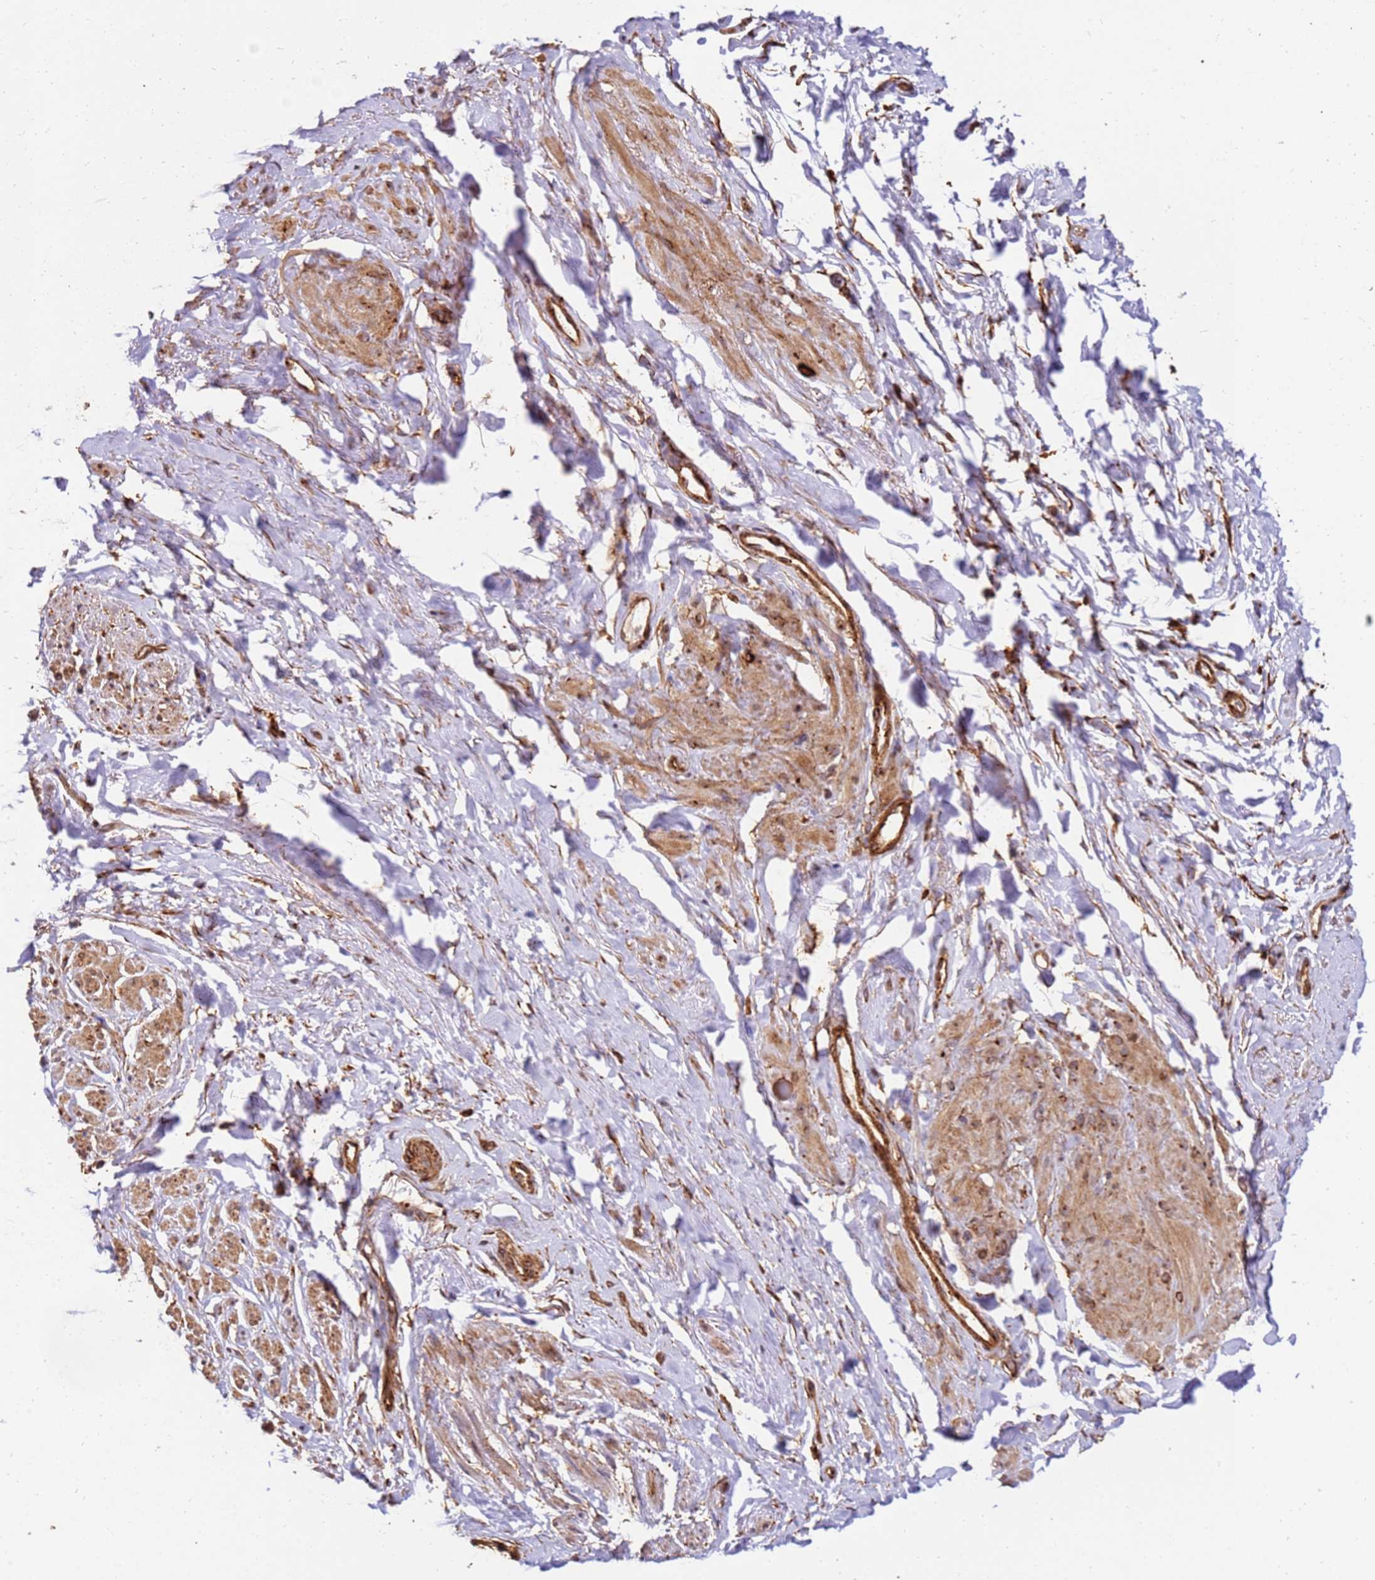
{"staining": {"intensity": "moderate", "quantity": ">75%", "location": "cytoplasmic/membranous"}, "tissue": "smooth muscle", "cell_type": "Smooth muscle cells", "image_type": "normal", "snomed": [{"axis": "morphology", "description": "Normal tissue, NOS"}, {"axis": "topography", "description": "Smooth muscle"}, {"axis": "topography", "description": "Peripheral nerve tissue"}], "caption": "Protein staining displays moderate cytoplasmic/membranous staining in approximately >75% of smooth muscle cells in benign smooth muscle.", "gene": "DVL3", "patient": {"sex": "male", "age": 69}}